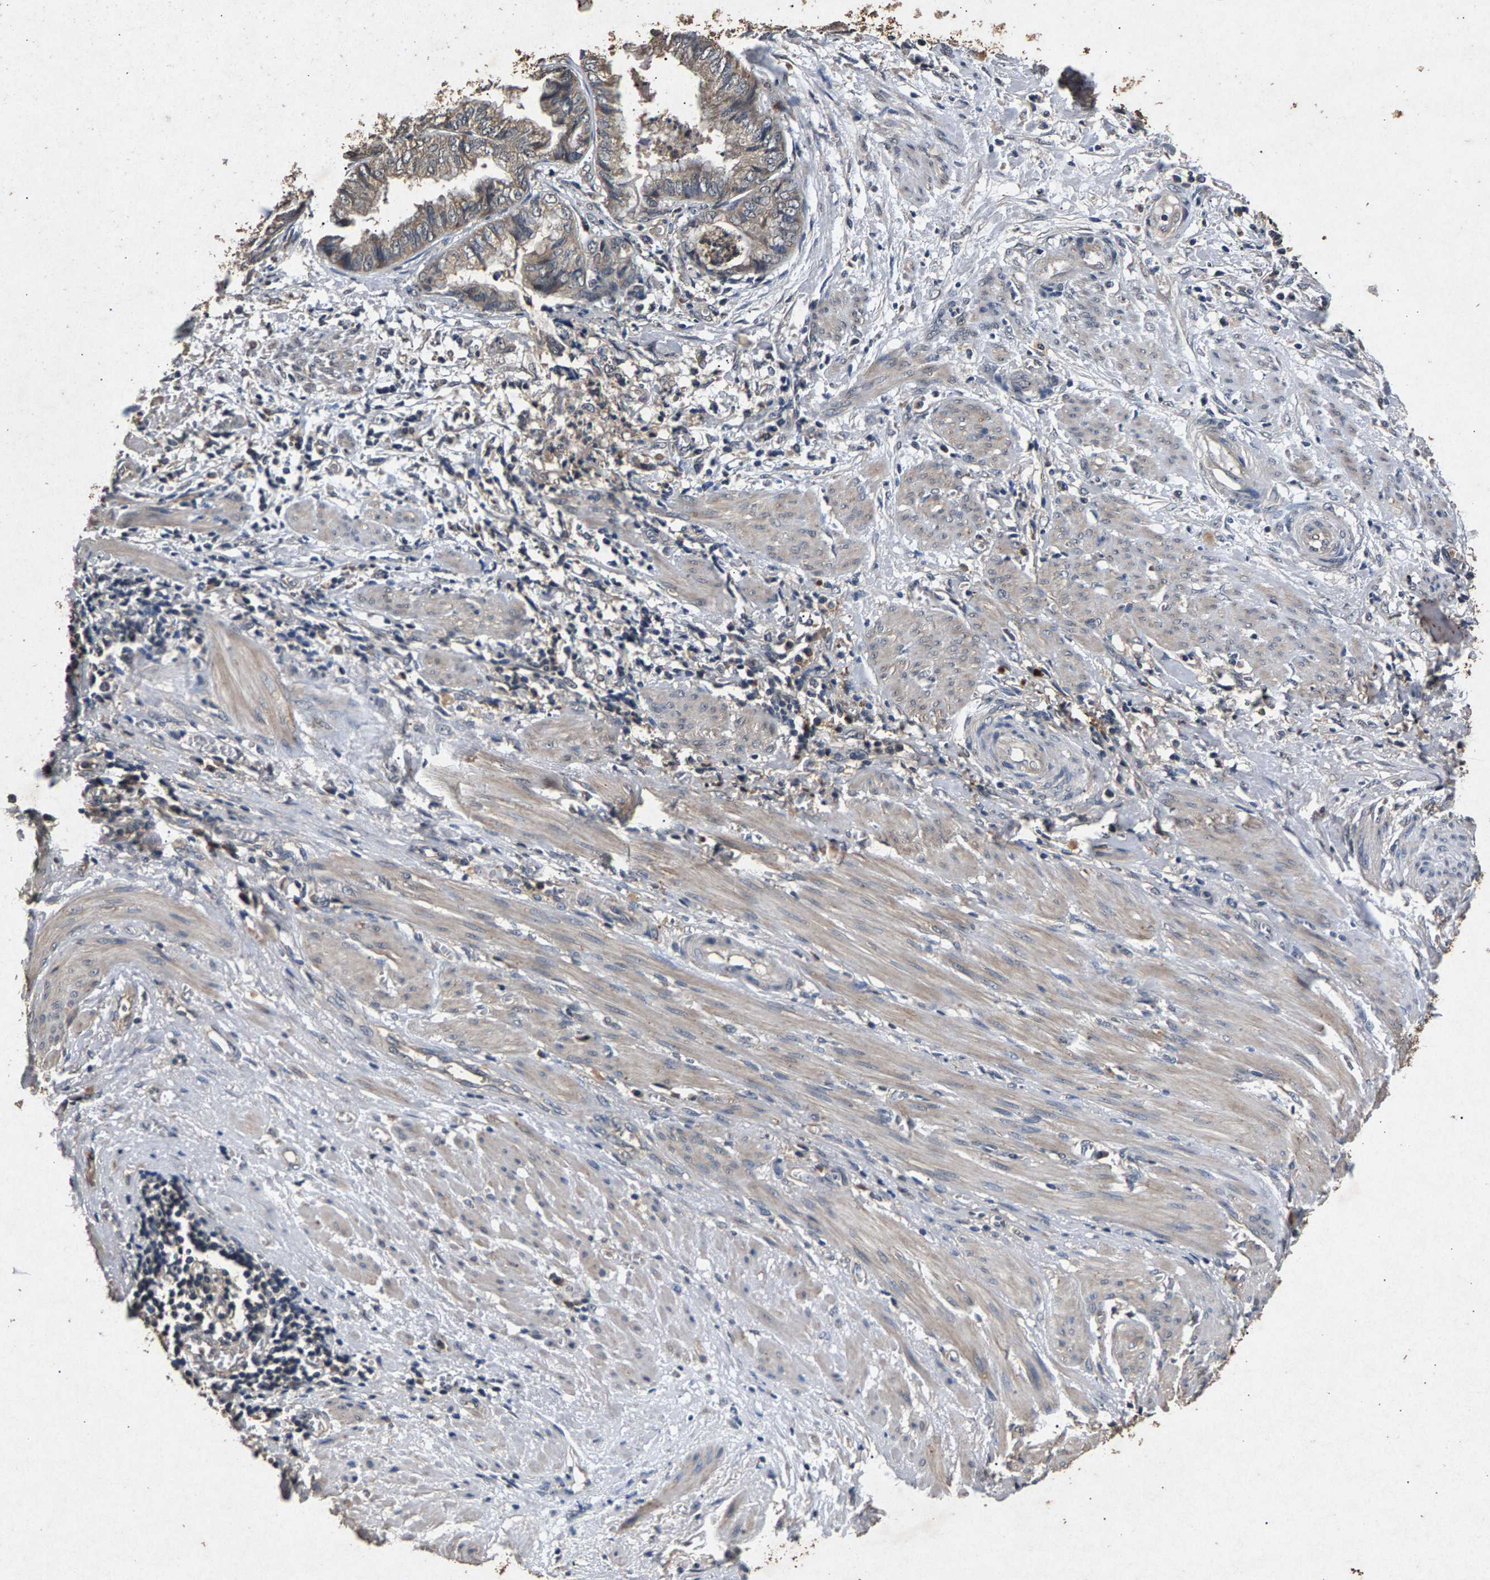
{"staining": {"intensity": "weak", "quantity": "<25%", "location": "cytoplasmic/membranous"}, "tissue": "endometrial cancer", "cell_type": "Tumor cells", "image_type": "cancer", "snomed": [{"axis": "morphology", "description": "Necrosis, NOS"}, {"axis": "morphology", "description": "Adenocarcinoma, NOS"}, {"axis": "topography", "description": "Endometrium"}], "caption": "Micrograph shows no protein staining in tumor cells of endometrial adenocarcinoma tissue.", "gene": "PPP1CC", "patient": {"sex": "female", "age": 79}}